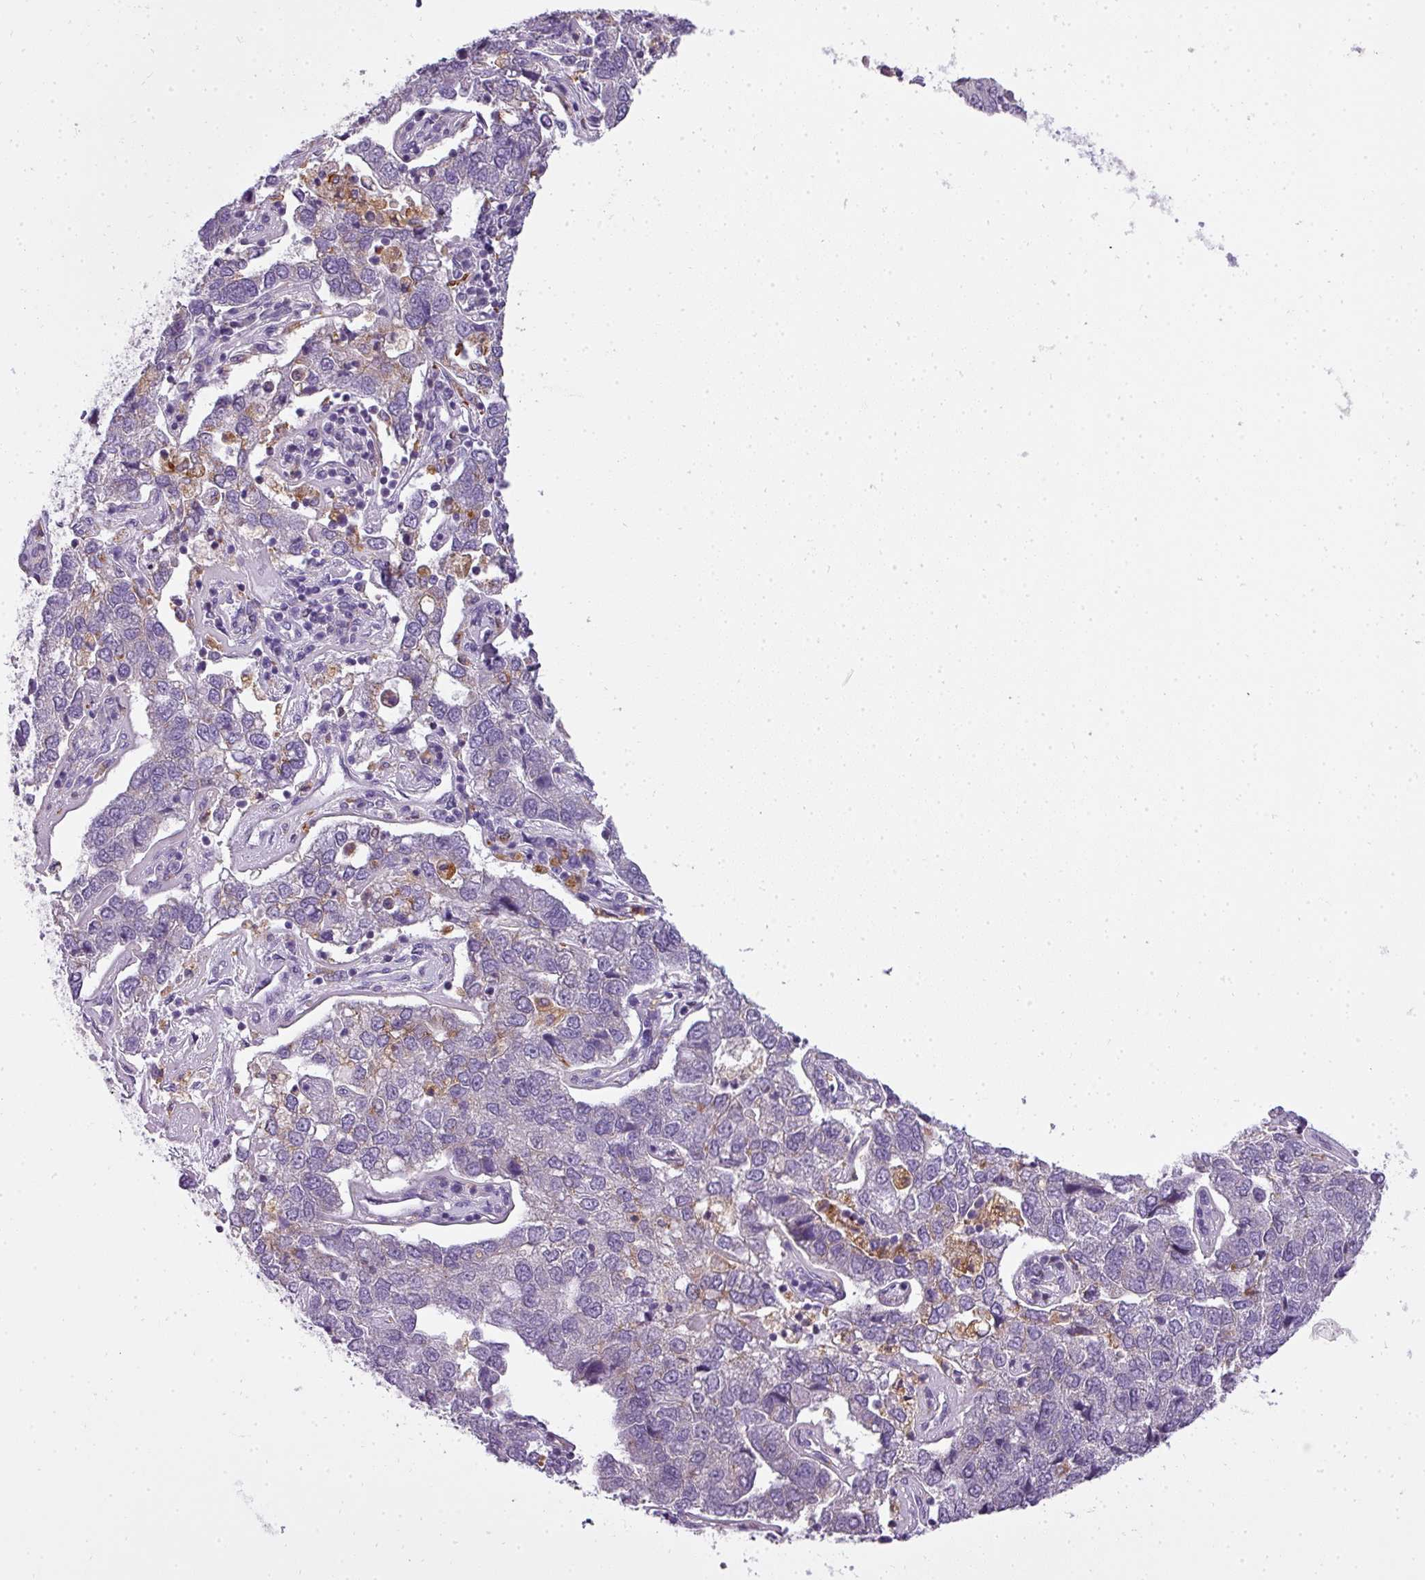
{"staining": {"intensity": "negative", "quantity": "none", "location": "none"}, "tissue": "pancreatic cancer", "cell_type": "Tumor cells", "image_type": "cancer", "snomed": [{"axis": "morphology", "description": "Adenocarcinoma, NOS"}, {"axis": "topography", "description": "Pancreas"}], "caption": "This is a image of immunohistochemistry (IHC) staining of pancreatic adenocarcinoma, which shows no expression in tumor cells.", "gene": "ATP6V1D", "patient": {"sex": "female", "age": 61}}